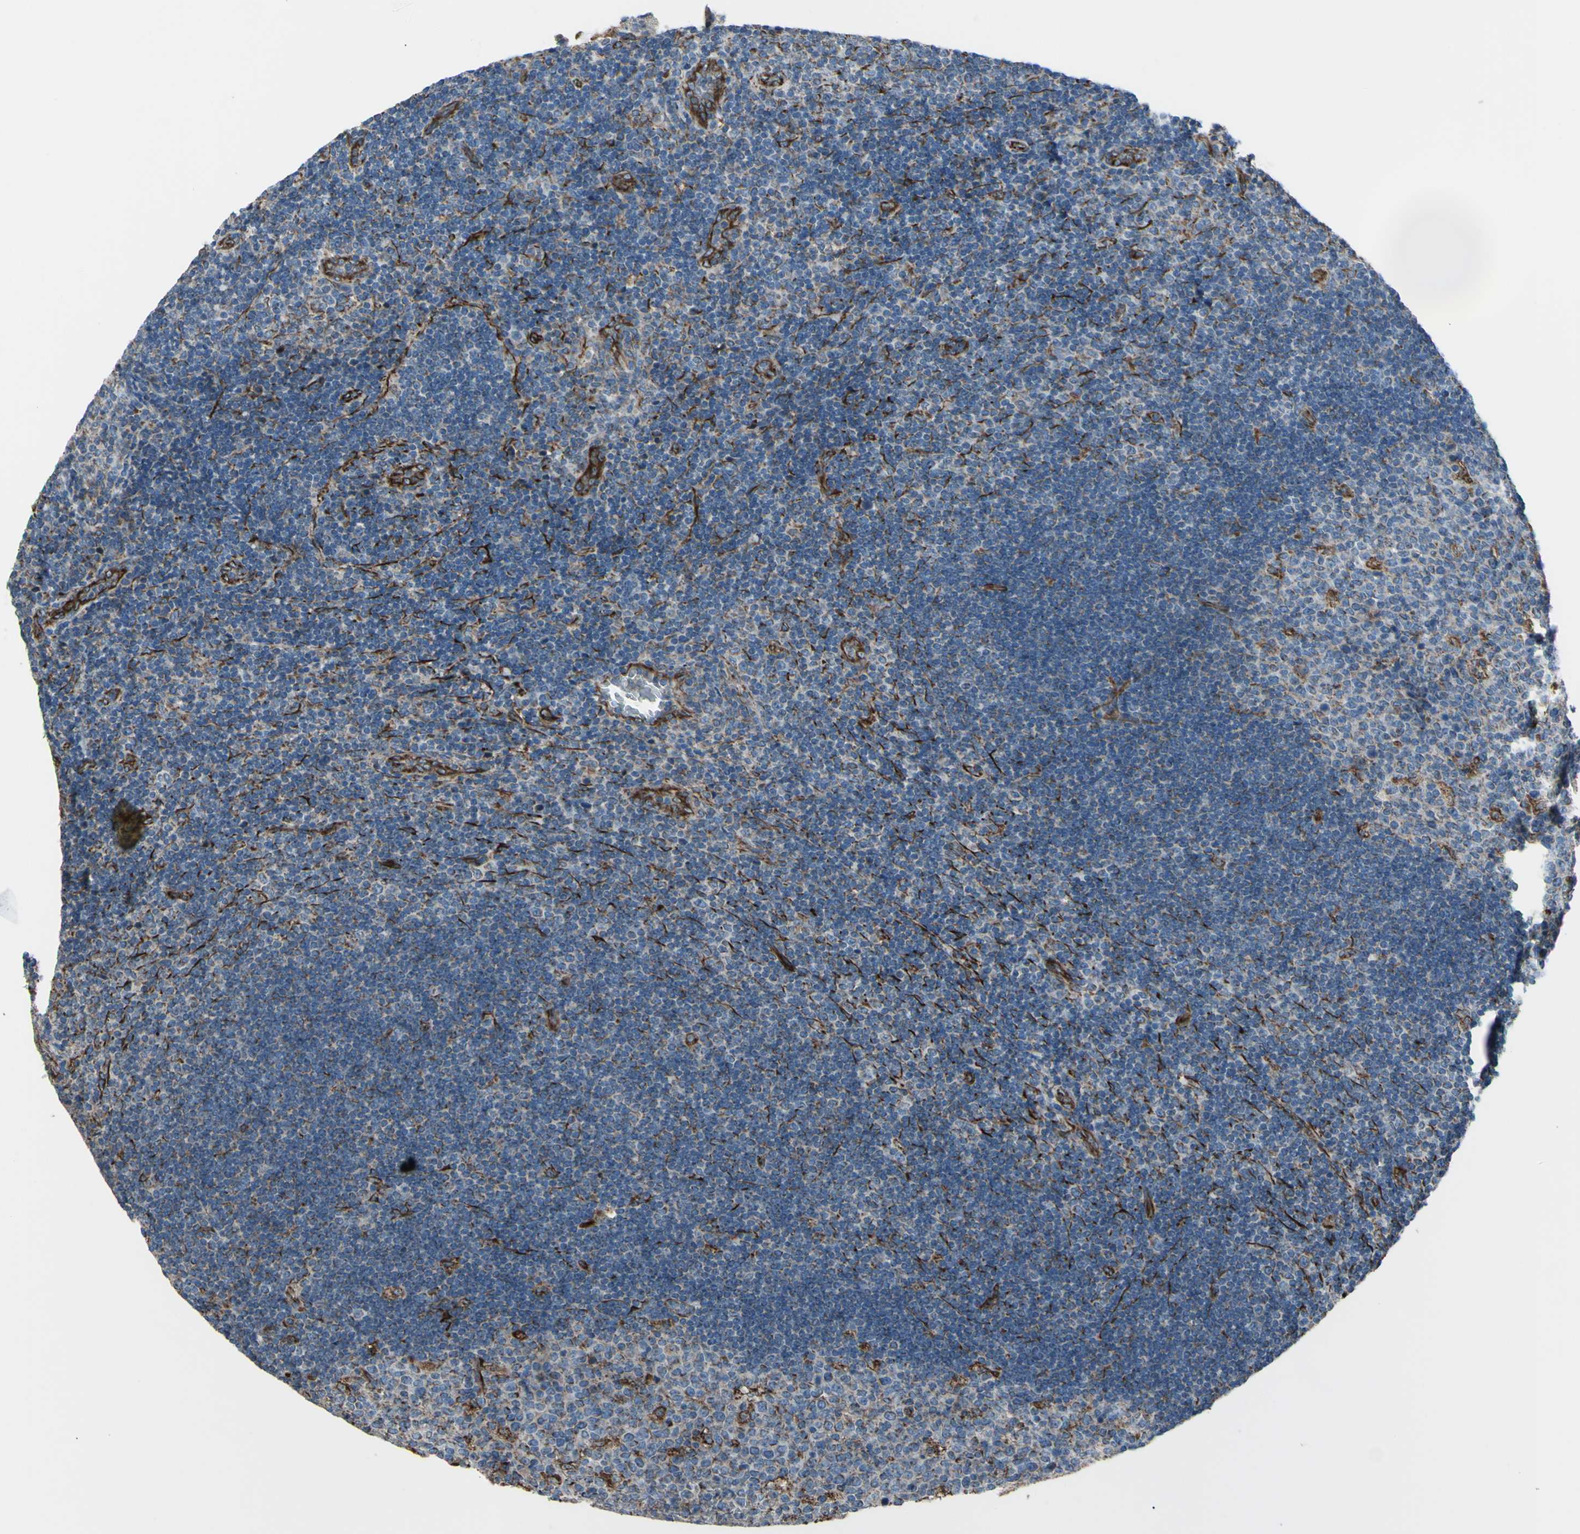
{"staining": {"intensity": "weak", "quantity": "25%-75%", "location": "cytoplasmic/membranous"}, "tissue": "lymph node", "cell_type": "Germinal center cells", "image_type": "normal", "snomed": [{"axis": "morphology", "description": "Normal tissue, NOS"}, {"axis": "topography", "description": "Lymph node"}, {"axis": "topography", "description": "Salivary gland"}], "caption": "This is a micrograph of immunohistochemistry staining of benign lymph node, which shows weak positivity in the cytoplasmic/membranous of germinal center cells.", "gene": "EMC7", "patient": {"sex": "male", "age": 8}}